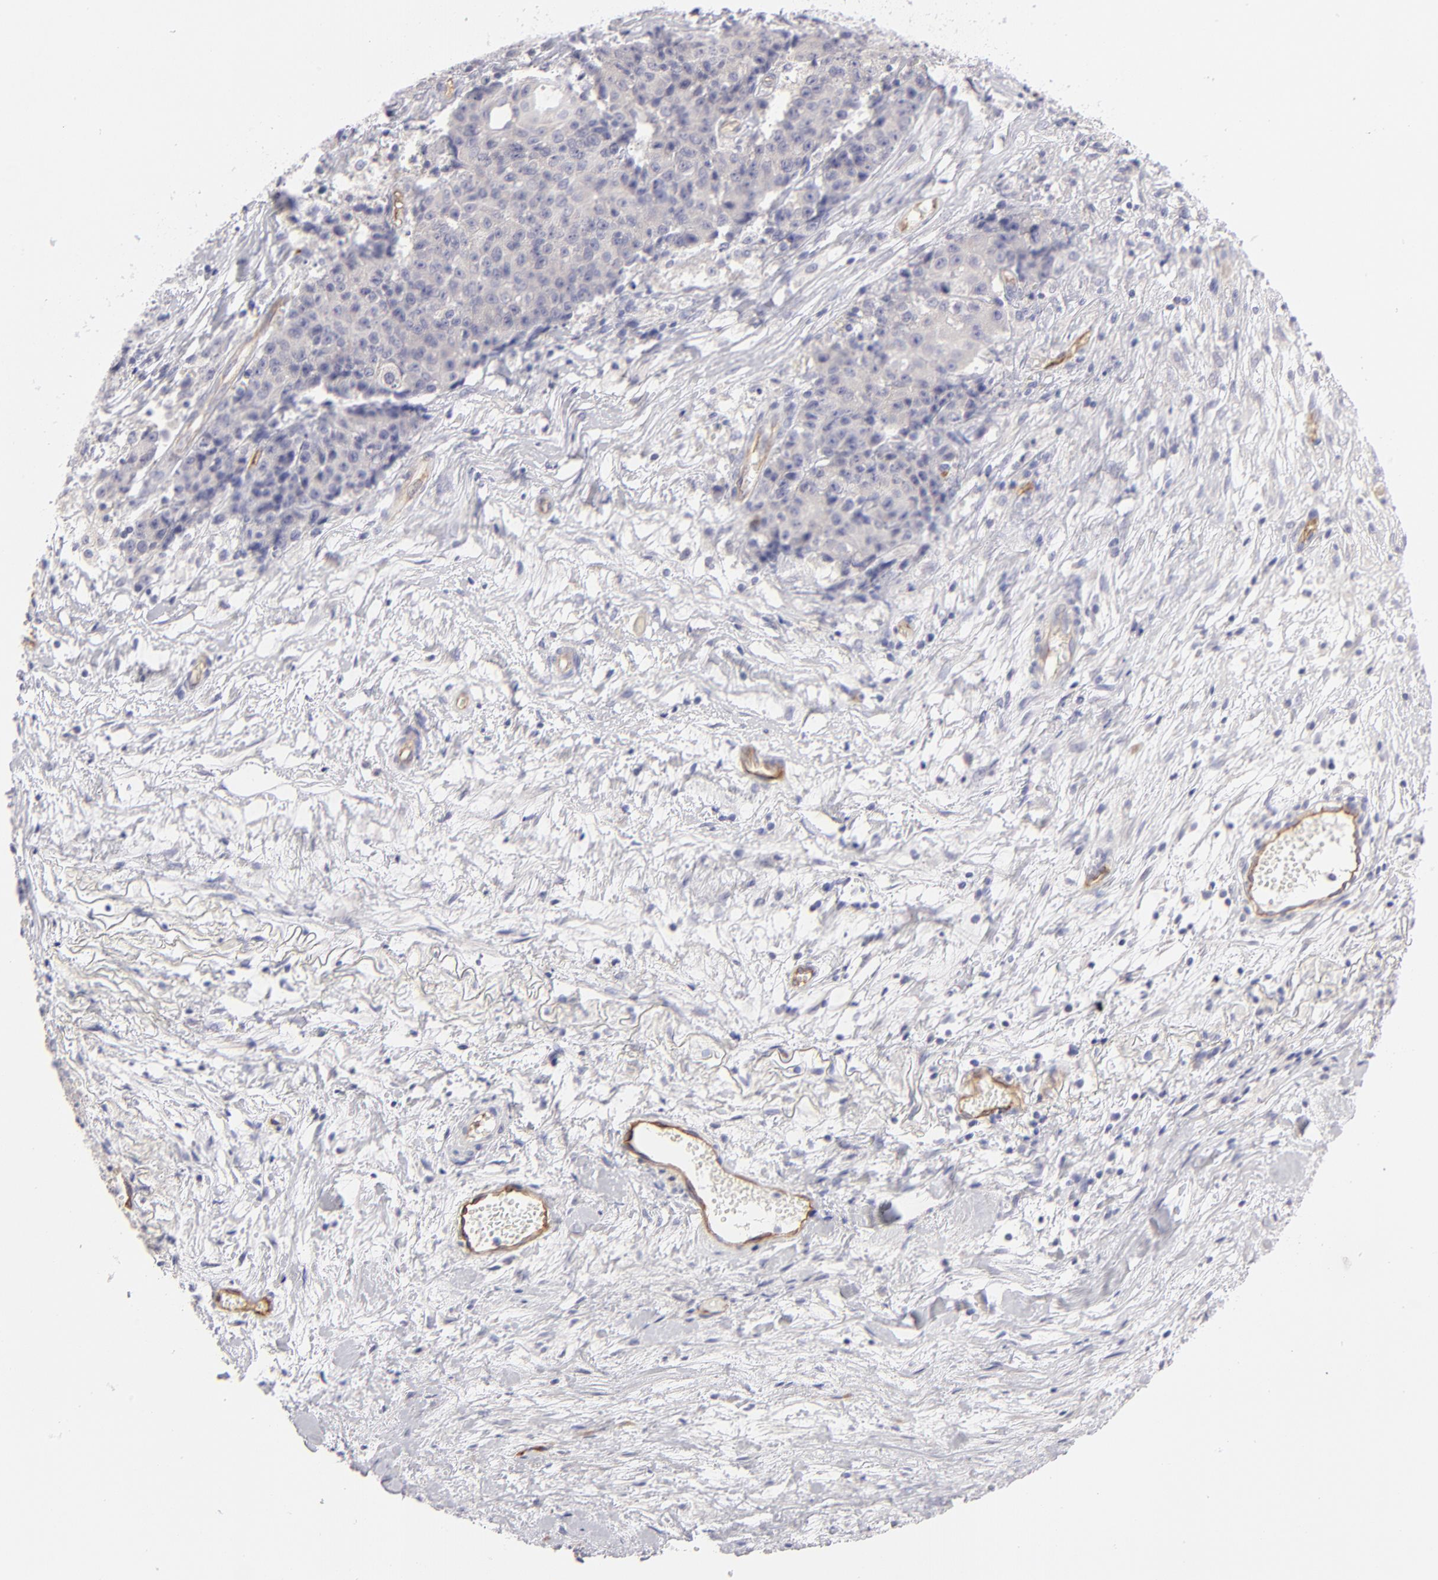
{"staining": {"intensity": "negative", "quantity": "none", "location": "none"}, "tissue": "ovarian cancer", "cell_type": "Tumor cells", "image_type": "cancer", "snomed": [{"axis": "morphology", "description": "Carcinoma, endometroid"}, {"axis": "topography", "description": "Ovary"}], "caption": "DAB (3,3'-diaminobenzidine) immunohistochemical staining of human ovarian endometroid carcinoma exhibits no significant expression in tumor cells. (DAB (3,3'-diaminobenzidine) immunohistochemistry, high magnification).", "gene": "PLVAP", "patient": {"sex": "female", "age": 42}}